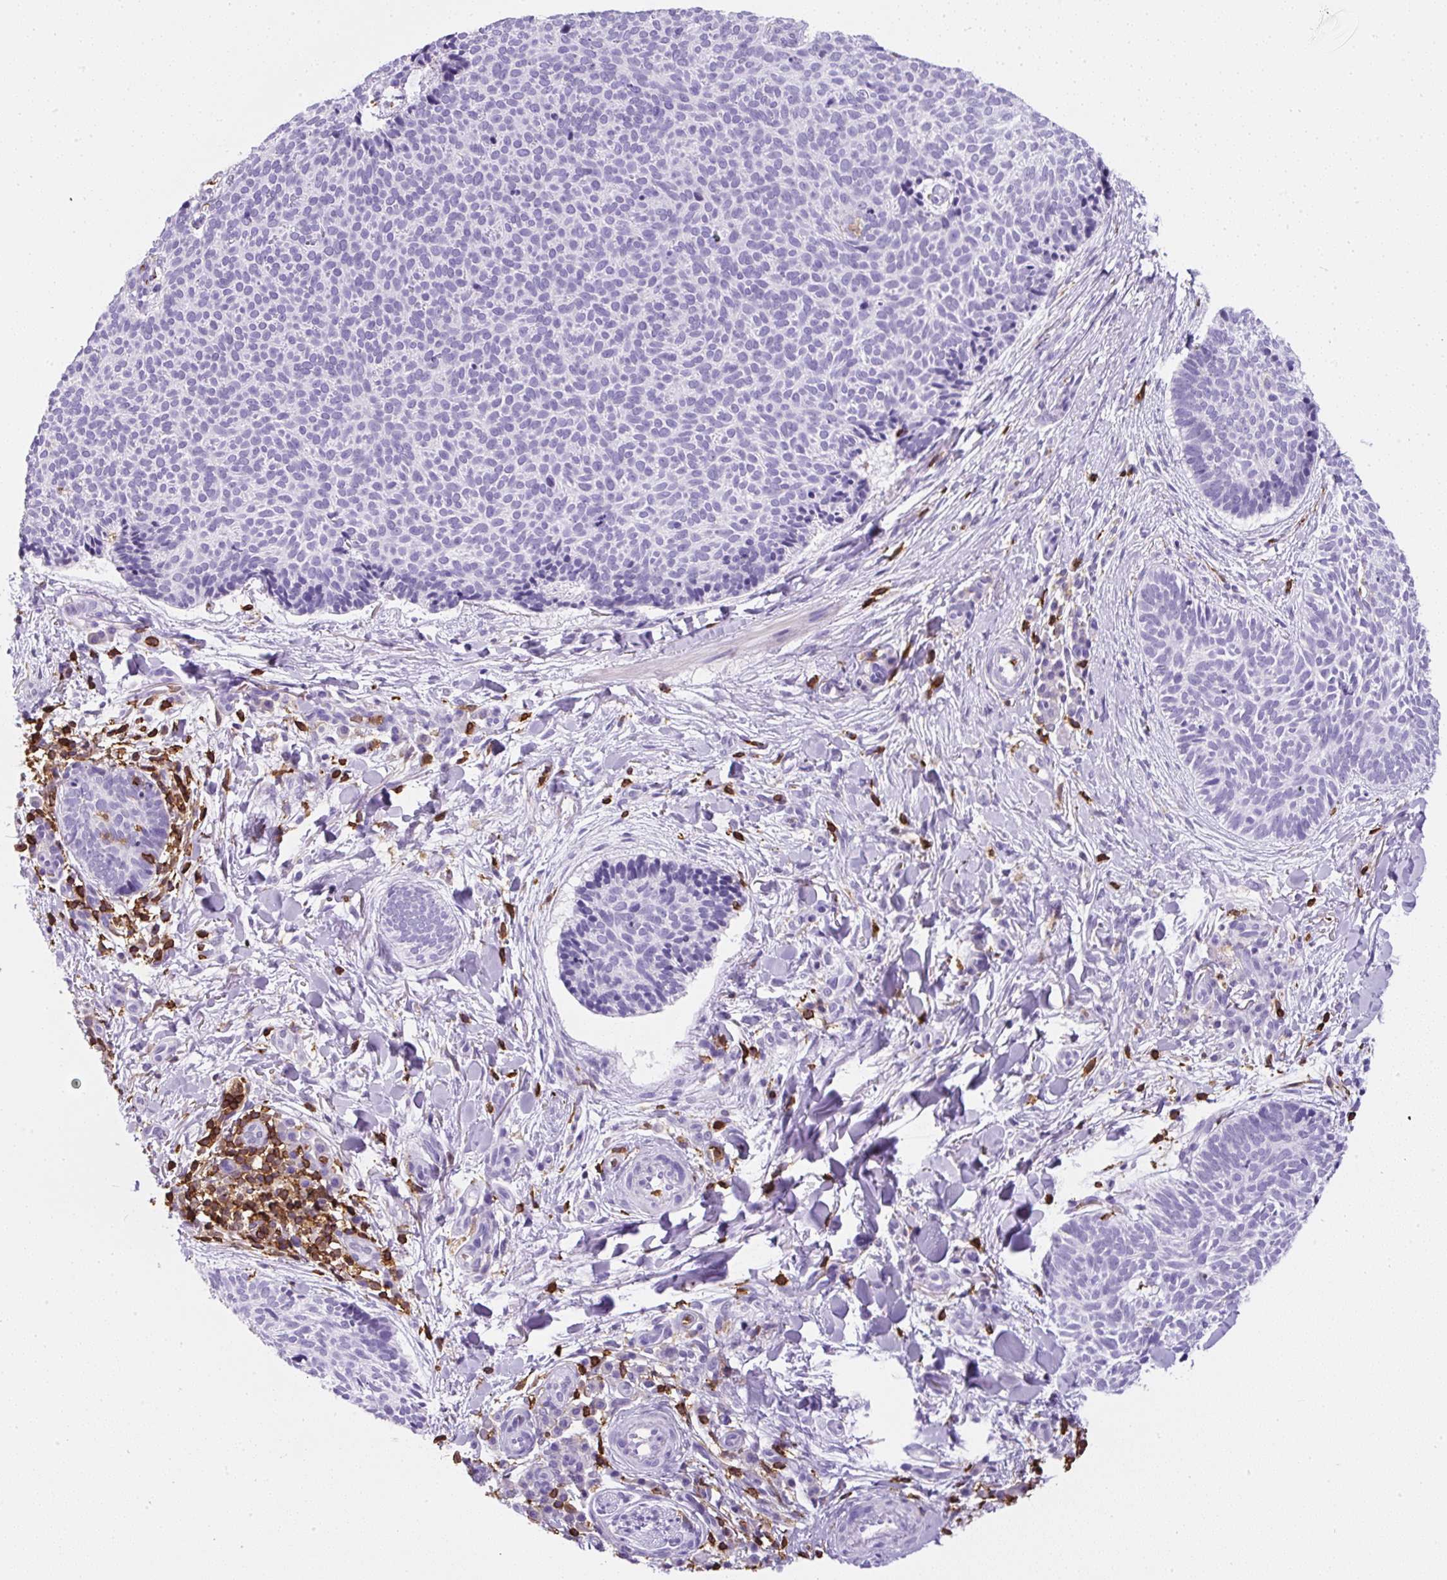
{"staining": {"intensity": "negative", "quantity": "none", "location": "none"}, "tissue": "skin cancer", "cell_type": "Tumor cells", "image_type": "cancer", "snomed": [{"axis": "morphology", "description": "Normal tissue, NOS"}, {"axis": "morphology", "description": "Basal cell carcinoma"}, {"axis": "topography", "description": "Skin"}], "caption": "Basal cell carcinoma (skin) stained for a protein using immunohistochemistry (IHC) exhibits no expression tumor cells.", "gene": "FAM228B", "patient": {"sex": "male", "age": 50}}